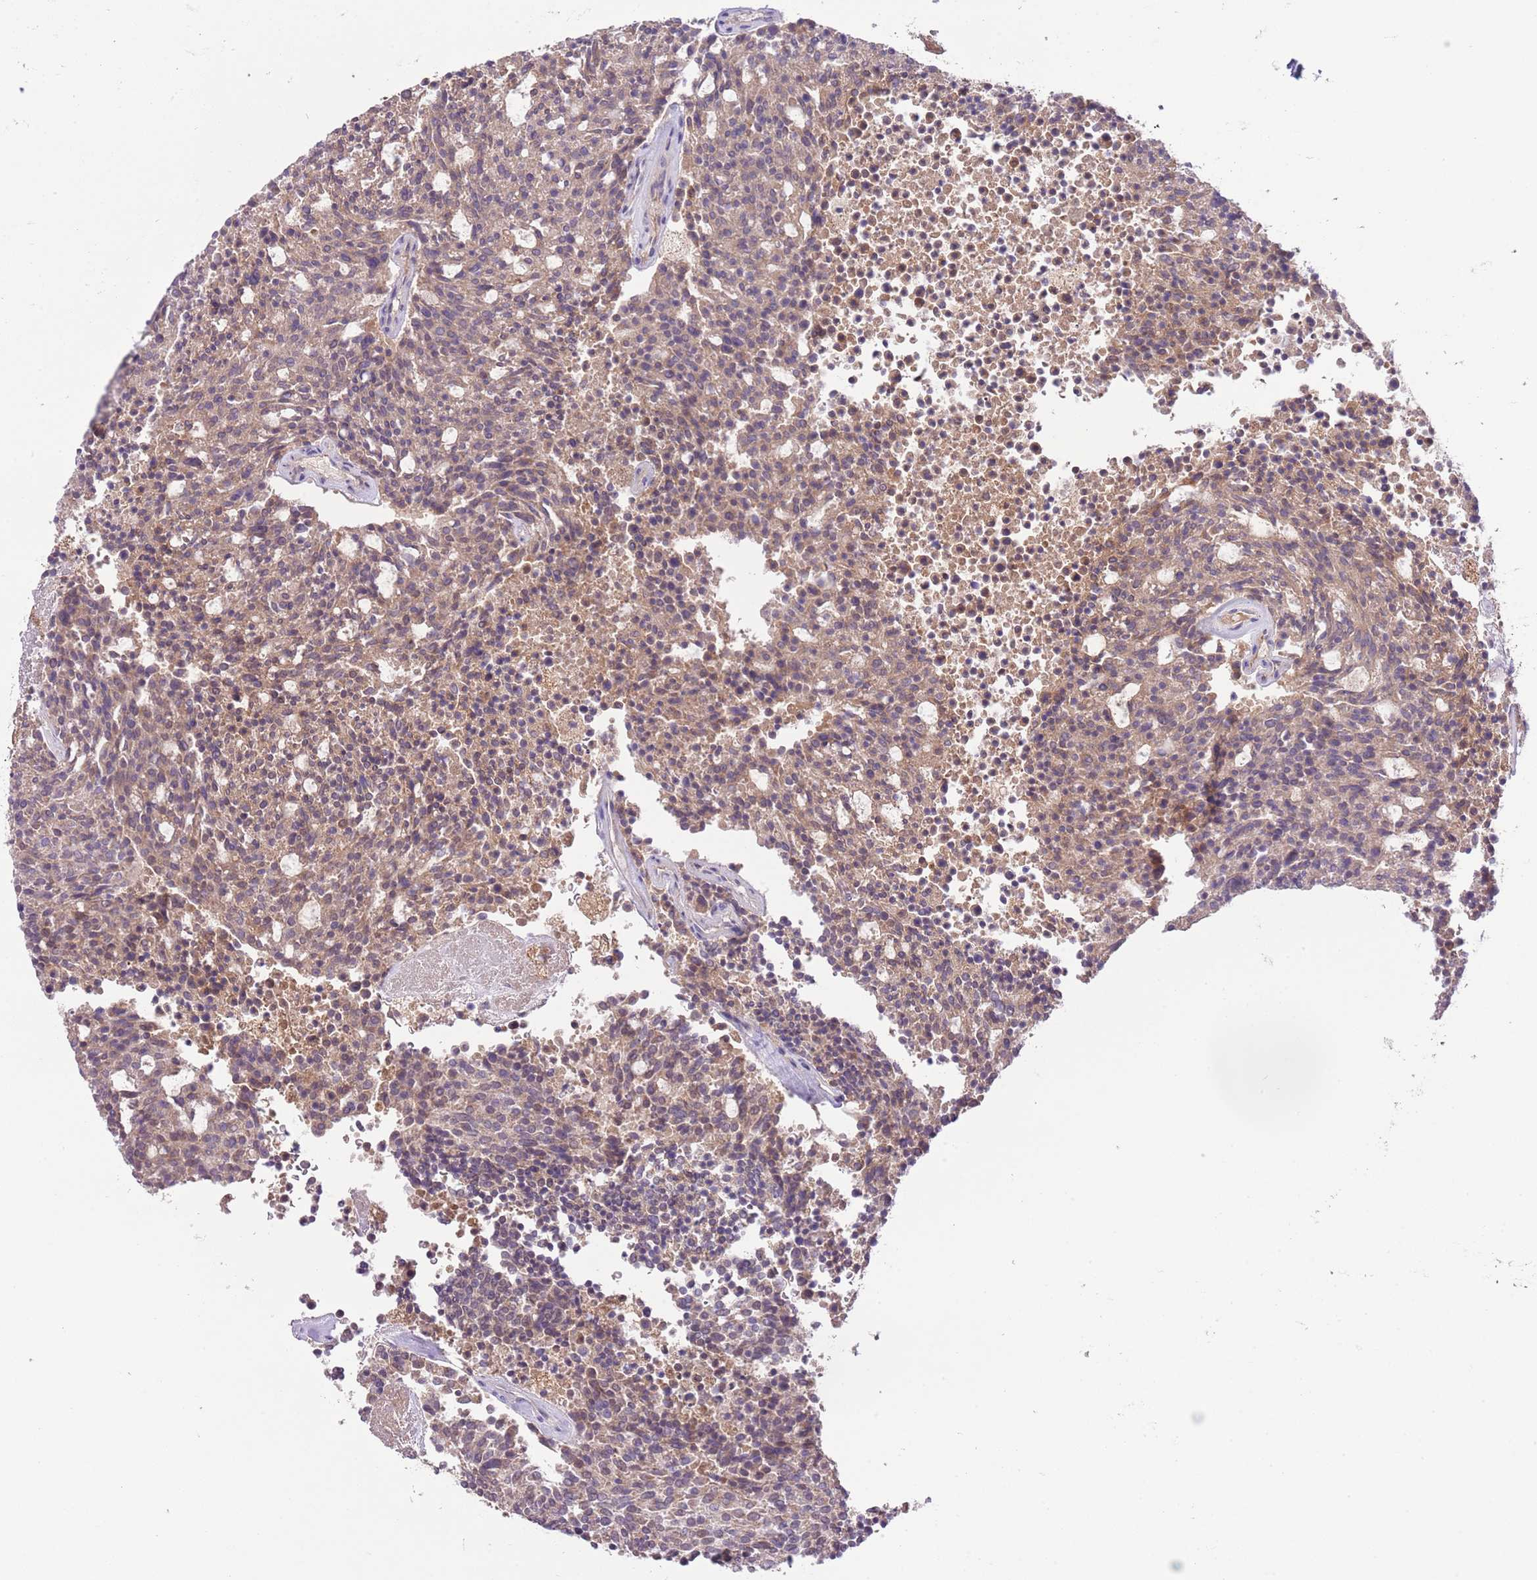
{"staining": {"intensity": "weak", "quantity": ">75%", "location": "cytoplasmic/membranous"}, "tissue": "carcinoid", "cell_type": "Tumor cells", "image_type": "cancer", "snomed": [{"axis": "morphology", "description": "Carcinoid, malignant, NOS"}, {"axis": "topography", "description": "Pancreas"}], "caption": "A photomicrograph of malignant carcinoid stained for a protein reveals weak cytoplasmic/membranous brown staining in tumor cells.", "gene": "GALK2", "patient": {"sex": "female", "age": 54}}